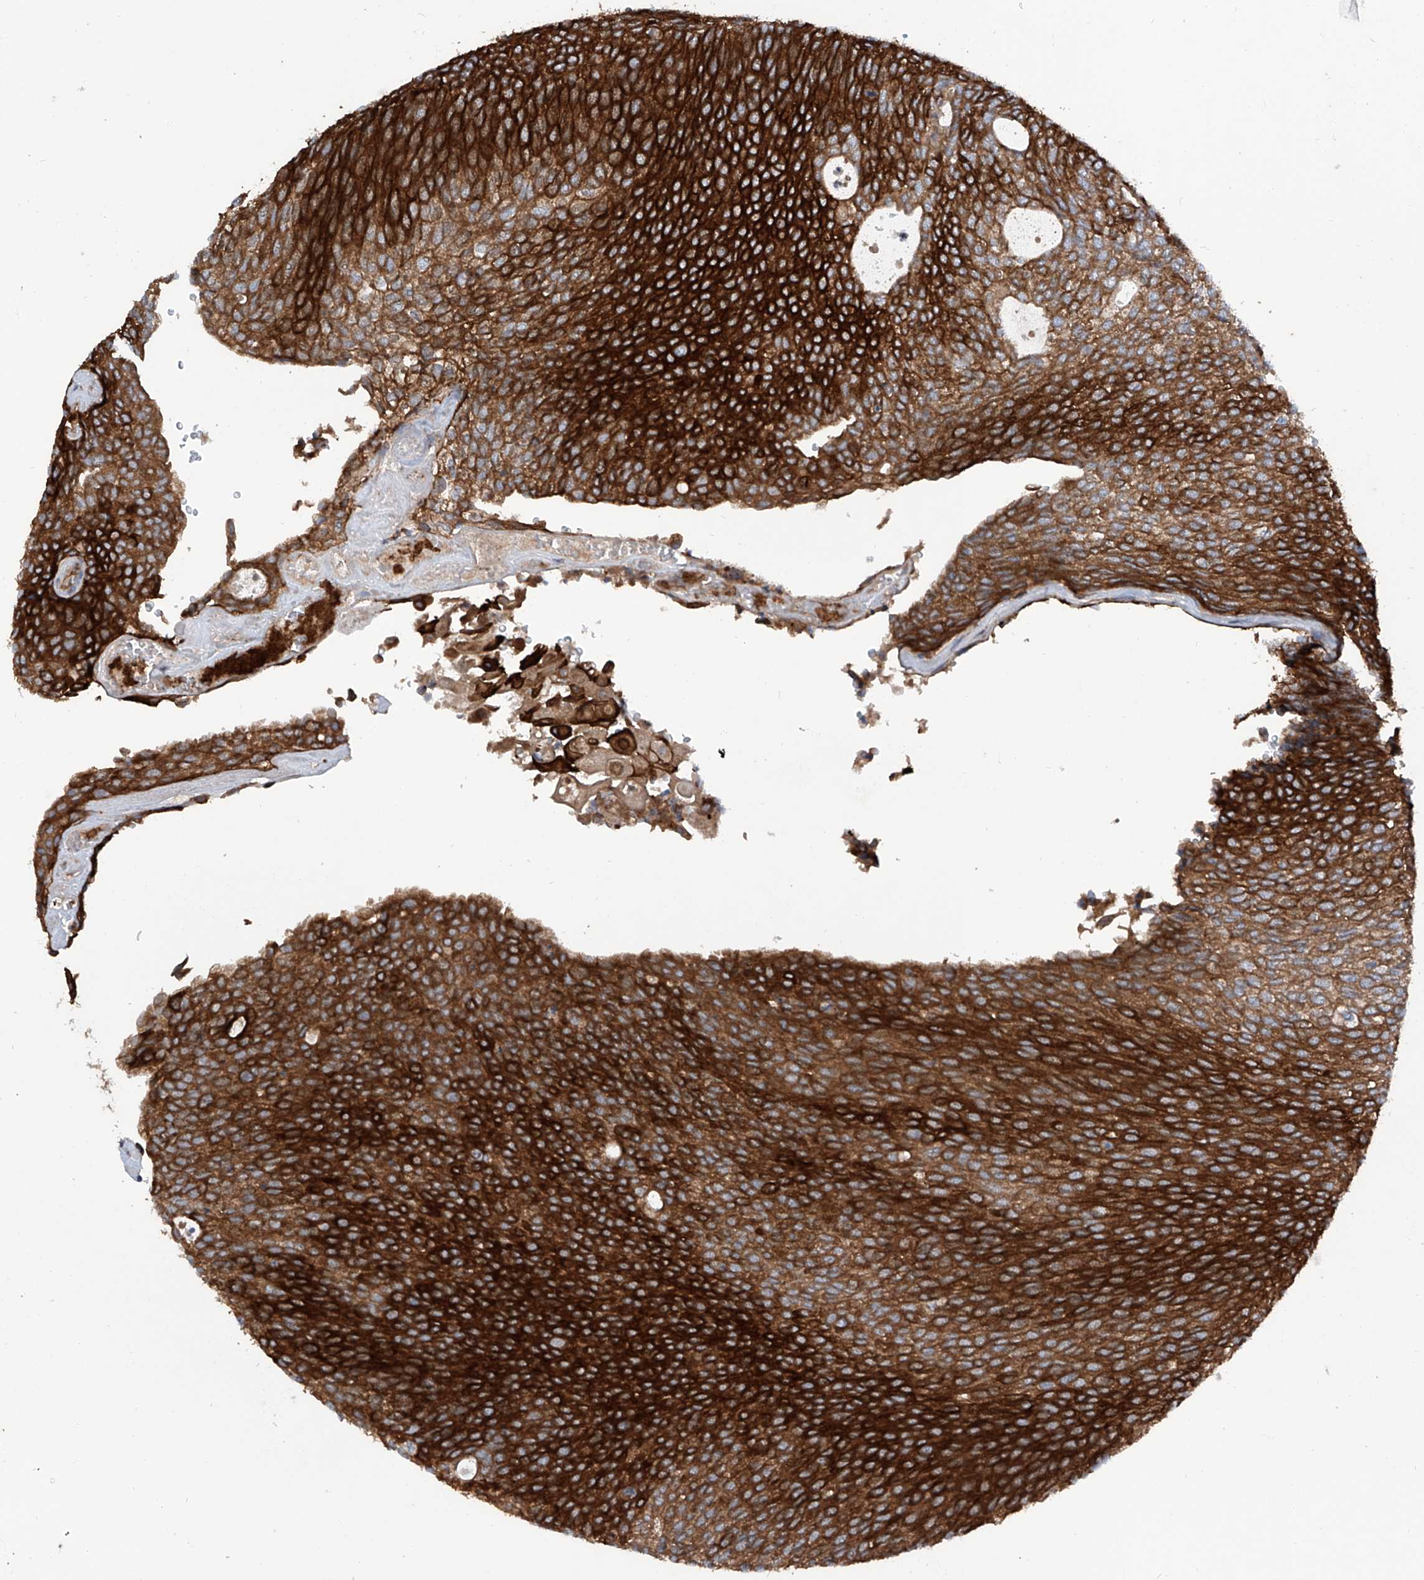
{"staining": {"intensity": "strong", "quantity": ">75%", "location": "cytoplasmic/membranous"}, "tissue": "urothelial cancer", "cell_type": "Tumor cells", "image_type": "cancer", "snomed": [{"axis": "morphology", "description": "Urothelial carcinoma, Low grade"}, {"axis": "topography", "description": "Urinary bladder"}], "caption": "Protein expression by IHC displays strong cytoplasmic/membranous positivity in approximately >75% of tumor cells in urothelial cancer.", "gene": "ASCC3", "patient": {"sex": "female", "age": 79}}